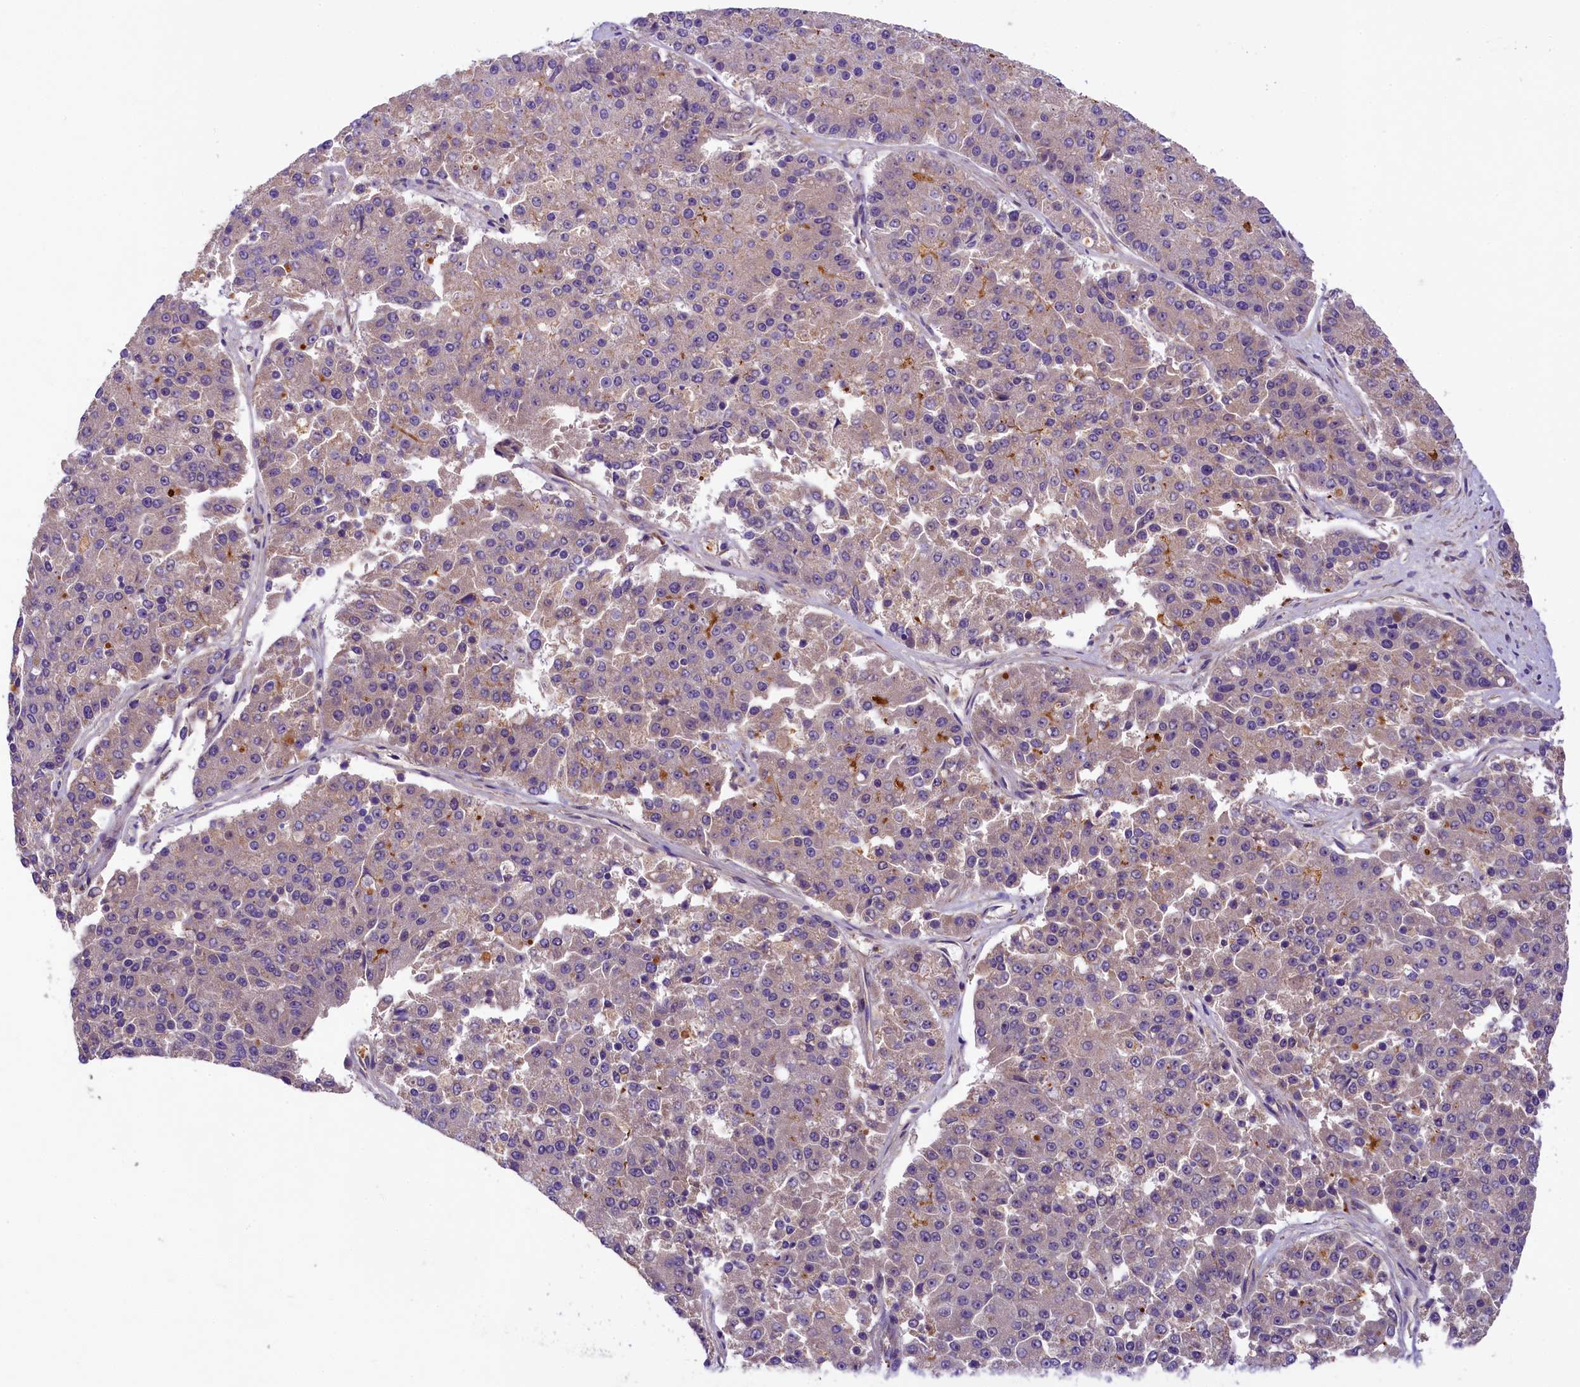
{"staining": {"intensity": "weak", "quantity": "<25%", "location": "cytoplasmic/membranous"}, "tissue": "pancreatic cancer", "cell_type": "Tumor cells", "image_type": "cancer", "snomed": [{"axis": "morphology", "description": "Adenocarcinoma, NOS"}, {"axis": "topography", "description": "Pancreas"}], "caption": "High magnification brightfield microscopy of pancreatic adenocarcinoma stained with DAB (brown) and counterstained with hematoxylin (blue): tumor cells show no significant expression.", "gene": "UBXN6", "patient": {"sex": "male", "age": 50}}